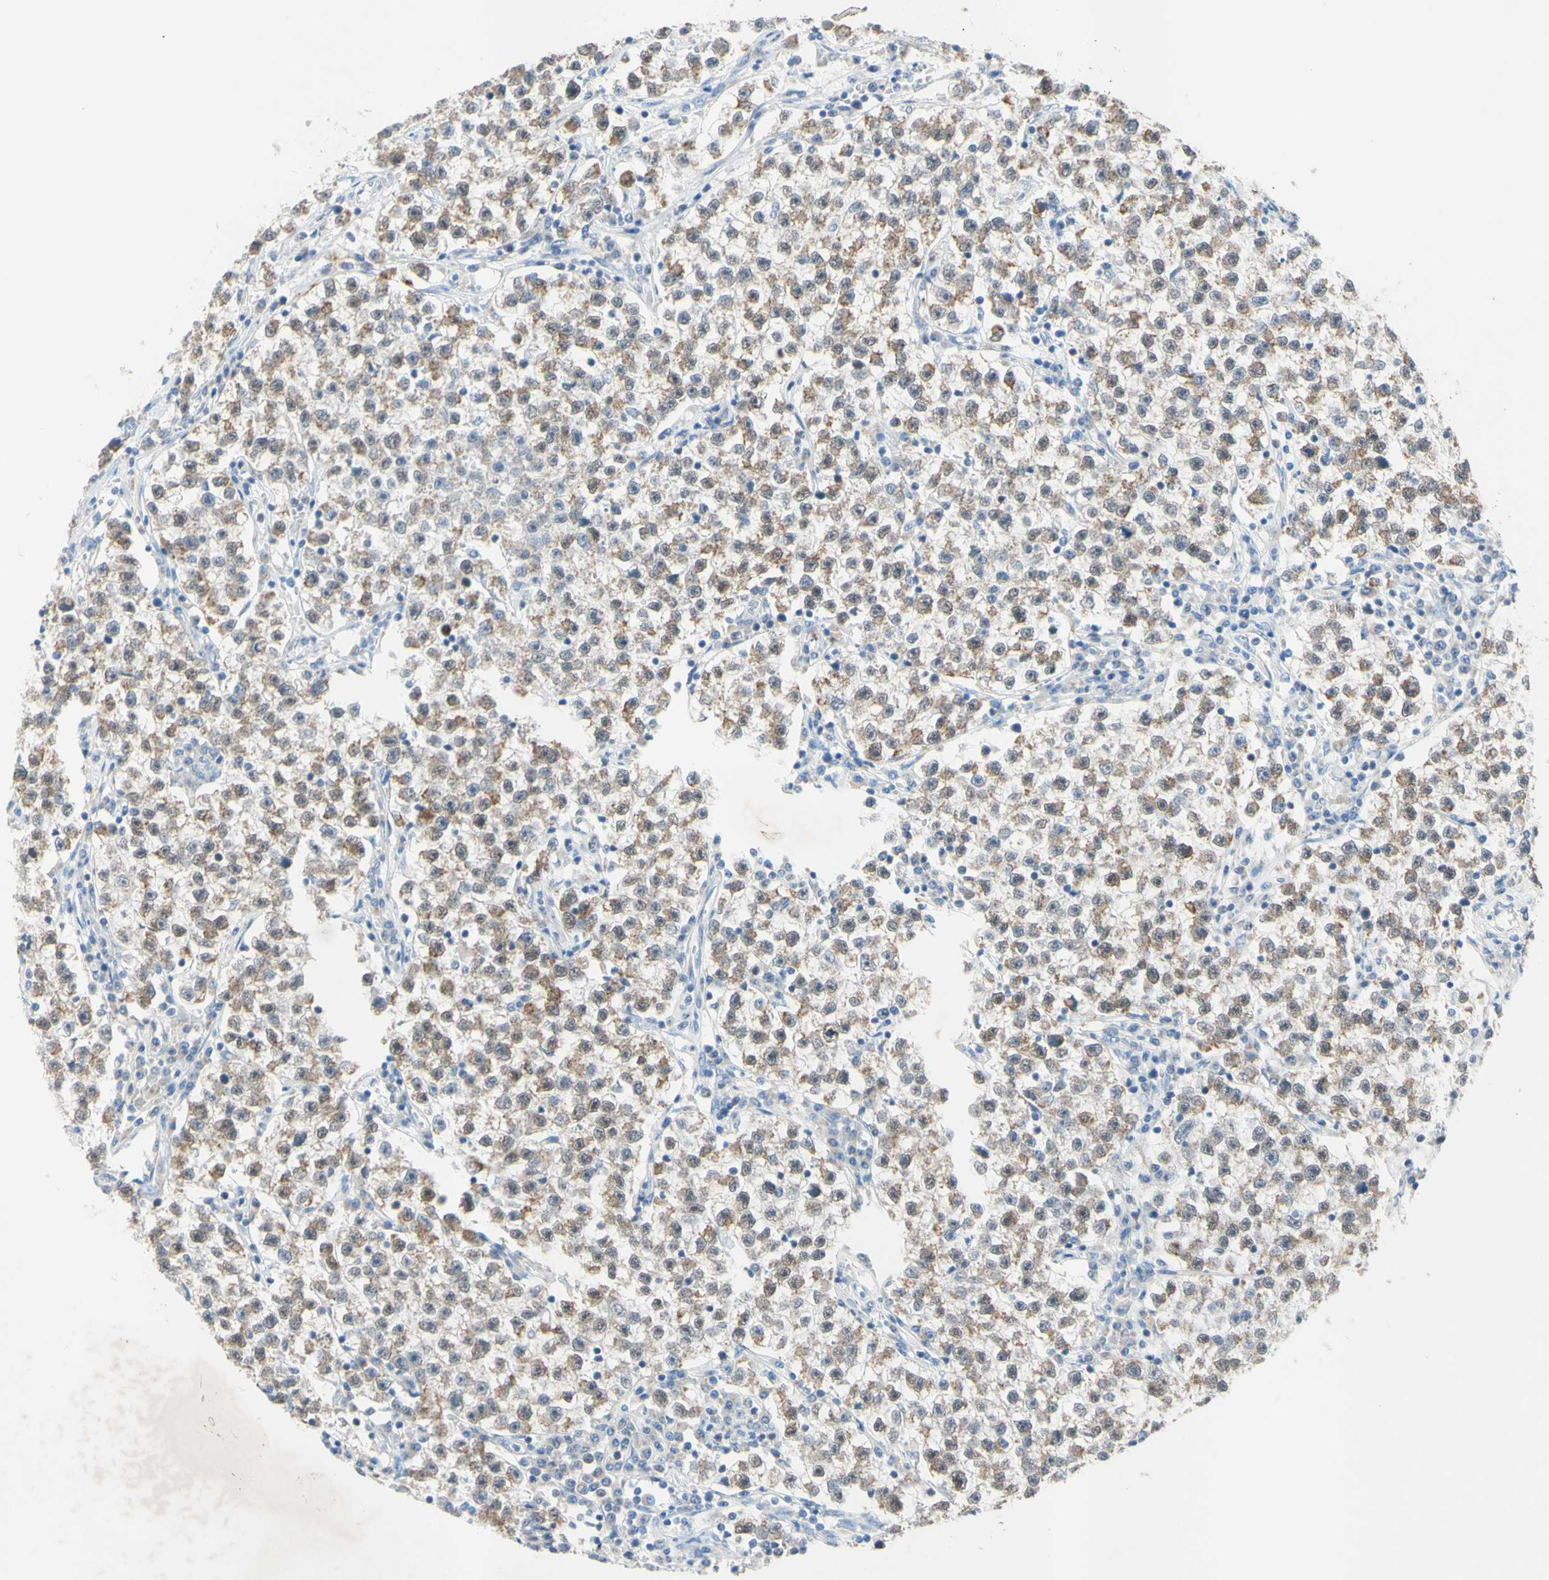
{"staining": {"intensity": "weak", "quantity": ">75%", "location": "cytoplasmic/membranous"}, "tissue": "testis cancer", "cell_type": "Tumor cells", "image_type": "cancer", "snomed": [{"axis": "morphology", "description": "Seminoma, NOS"}, {"axis": "topography", "description": "Testis"}], "caption": "Brown immunohistochemical staining in human testis cancer displays weak cytoplasmic/membranous expression in about >75% of tumor cells.", "gene": "MFF", "patient": {"sex": "male", "age": 22}}